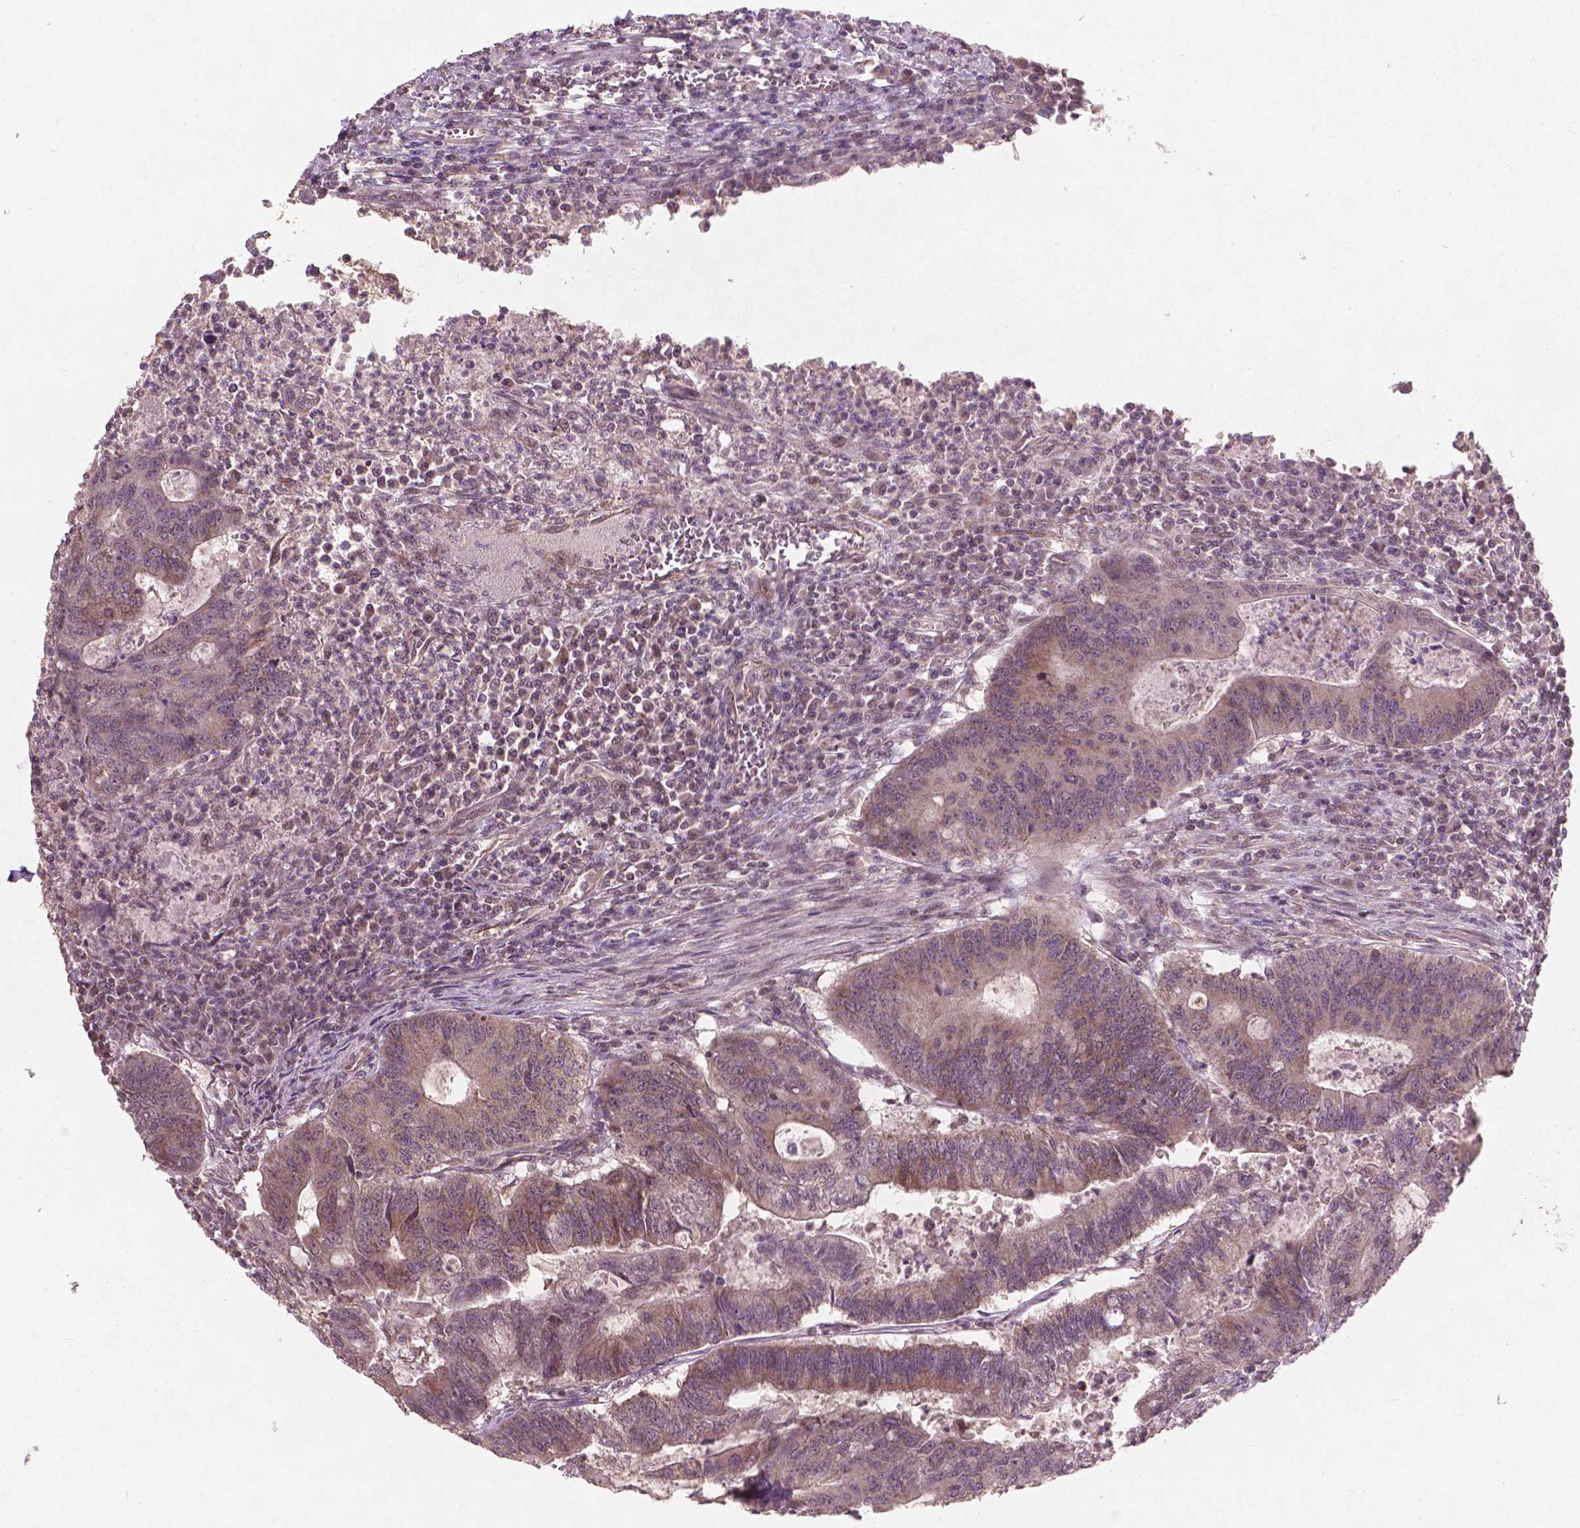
{"staining": {"intensity": "moderate", "quantity": "25%-75%", "location": "cytoplasmic/membranous"}, "tissue": "colorectal cancer", "cell_type": "Tumor cells", "image_type": "cancer", "snomed": [{"axis": "morphology", "description": "Adenocarcinoma, NOS"}, {"axis": "topography", "description": "Colon"}], "caption": "Tumor cells display medium levels of moderate cytoplasmic/membranous staining in approximately 25%-75% of cells in human colorectal cancer (adenocarcinoma). The protein of interest is shown in brown color, while the nuclei are stained blue.", "gene": "SMAD2", "patient": {"sex": "male", "age": 67}}